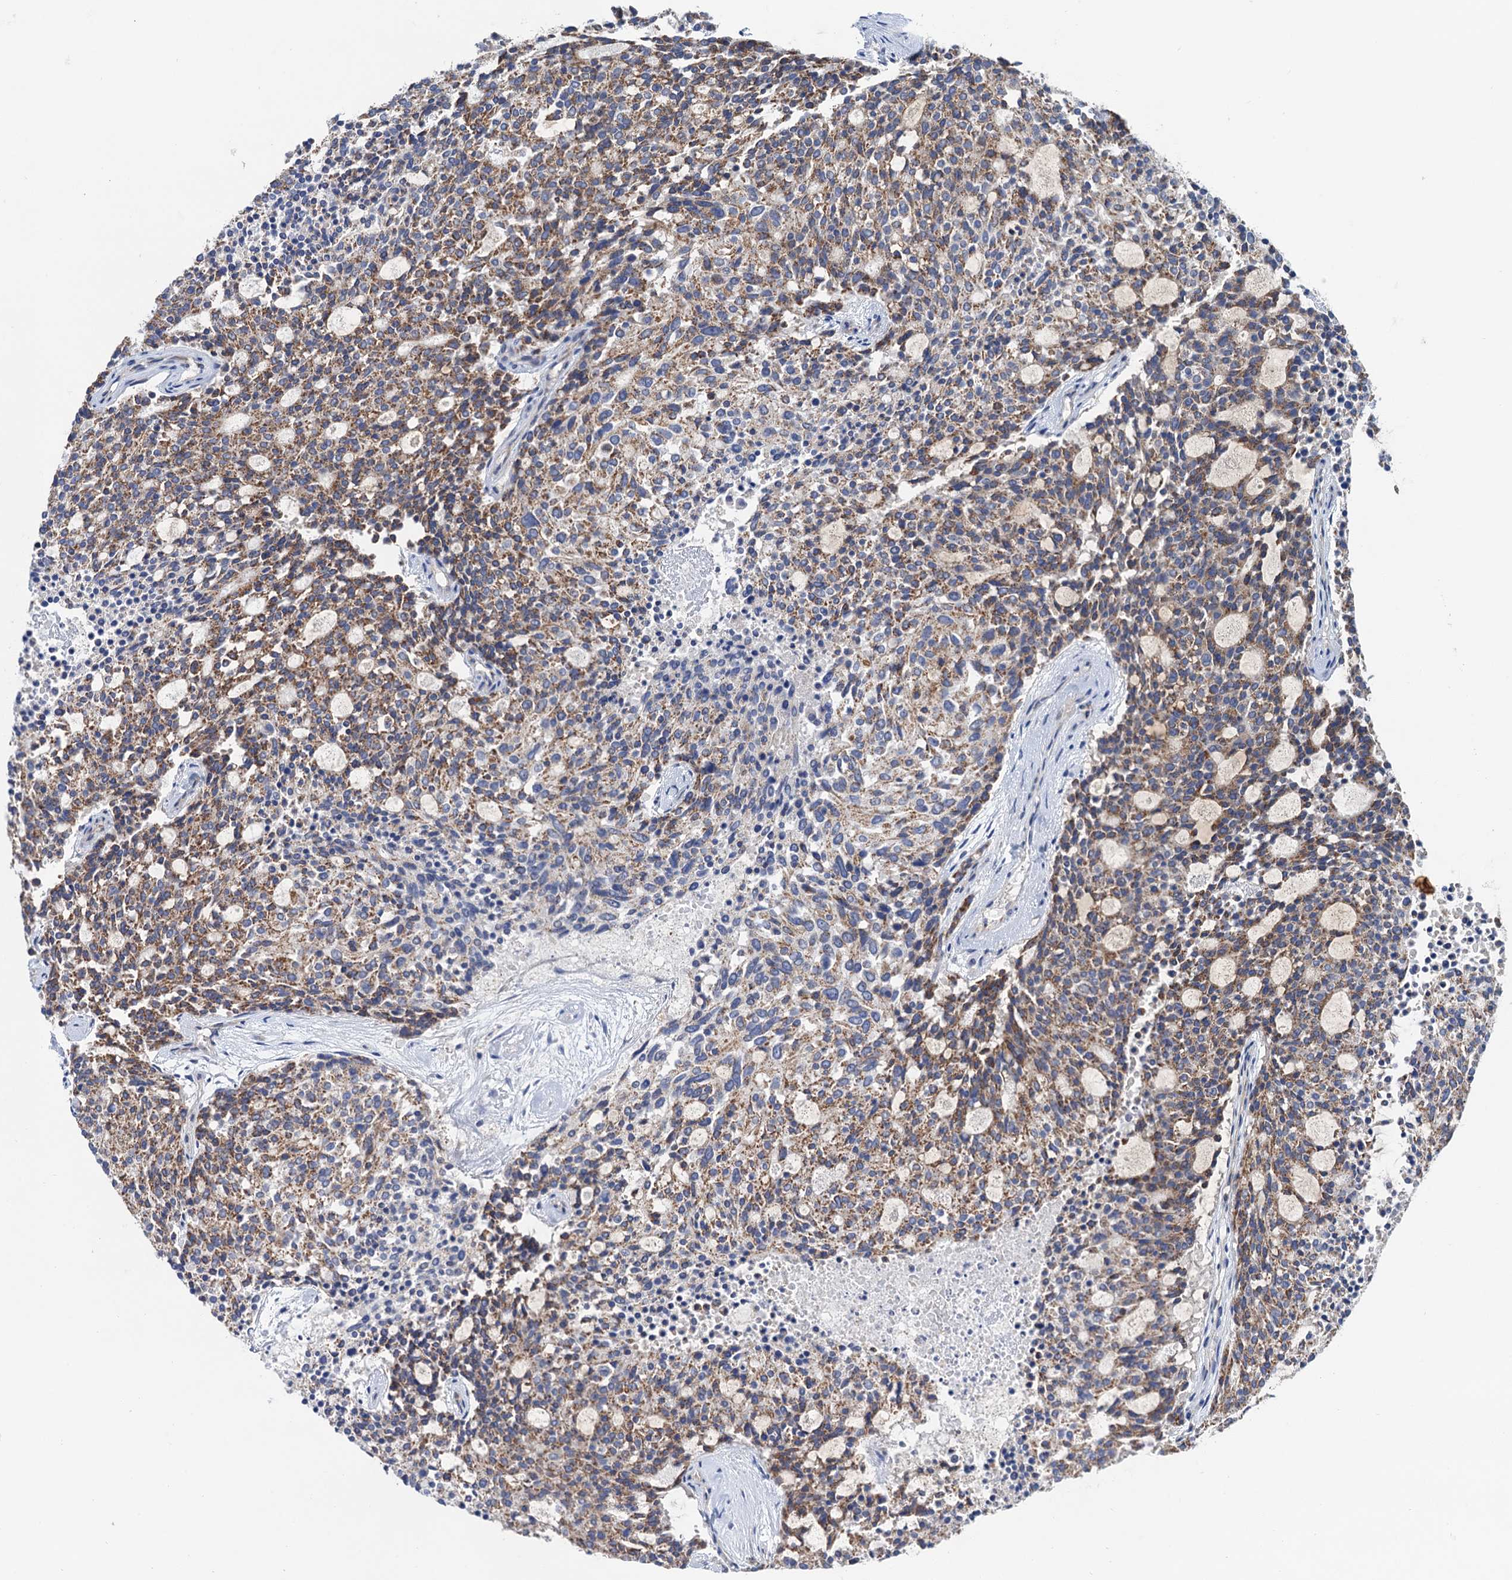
{"staining": {"intensity": "moderate", "quantity": ">75%", "location": "cytoplasmic/membranous"}, "tissue": "carcinoid", "cell_type": "Tumor cells", "image_type": "cancer", "snomed": [{"axis": "morphology", "description": "Carcinoid, malignant, NOS"}, {"axis": "topography", "description": "Pancreas"}], "caption": "The immunohistochemical stain shows moderate cytoplasmic/membranous staining in tumor cells of carcinoid tissue. Immunohistochemistry (ihc) stains the protein of interest in brown and the nuclei are stained blue.", "gene": "MRPL48", "patient": {"sex": "female", "age": 54}}